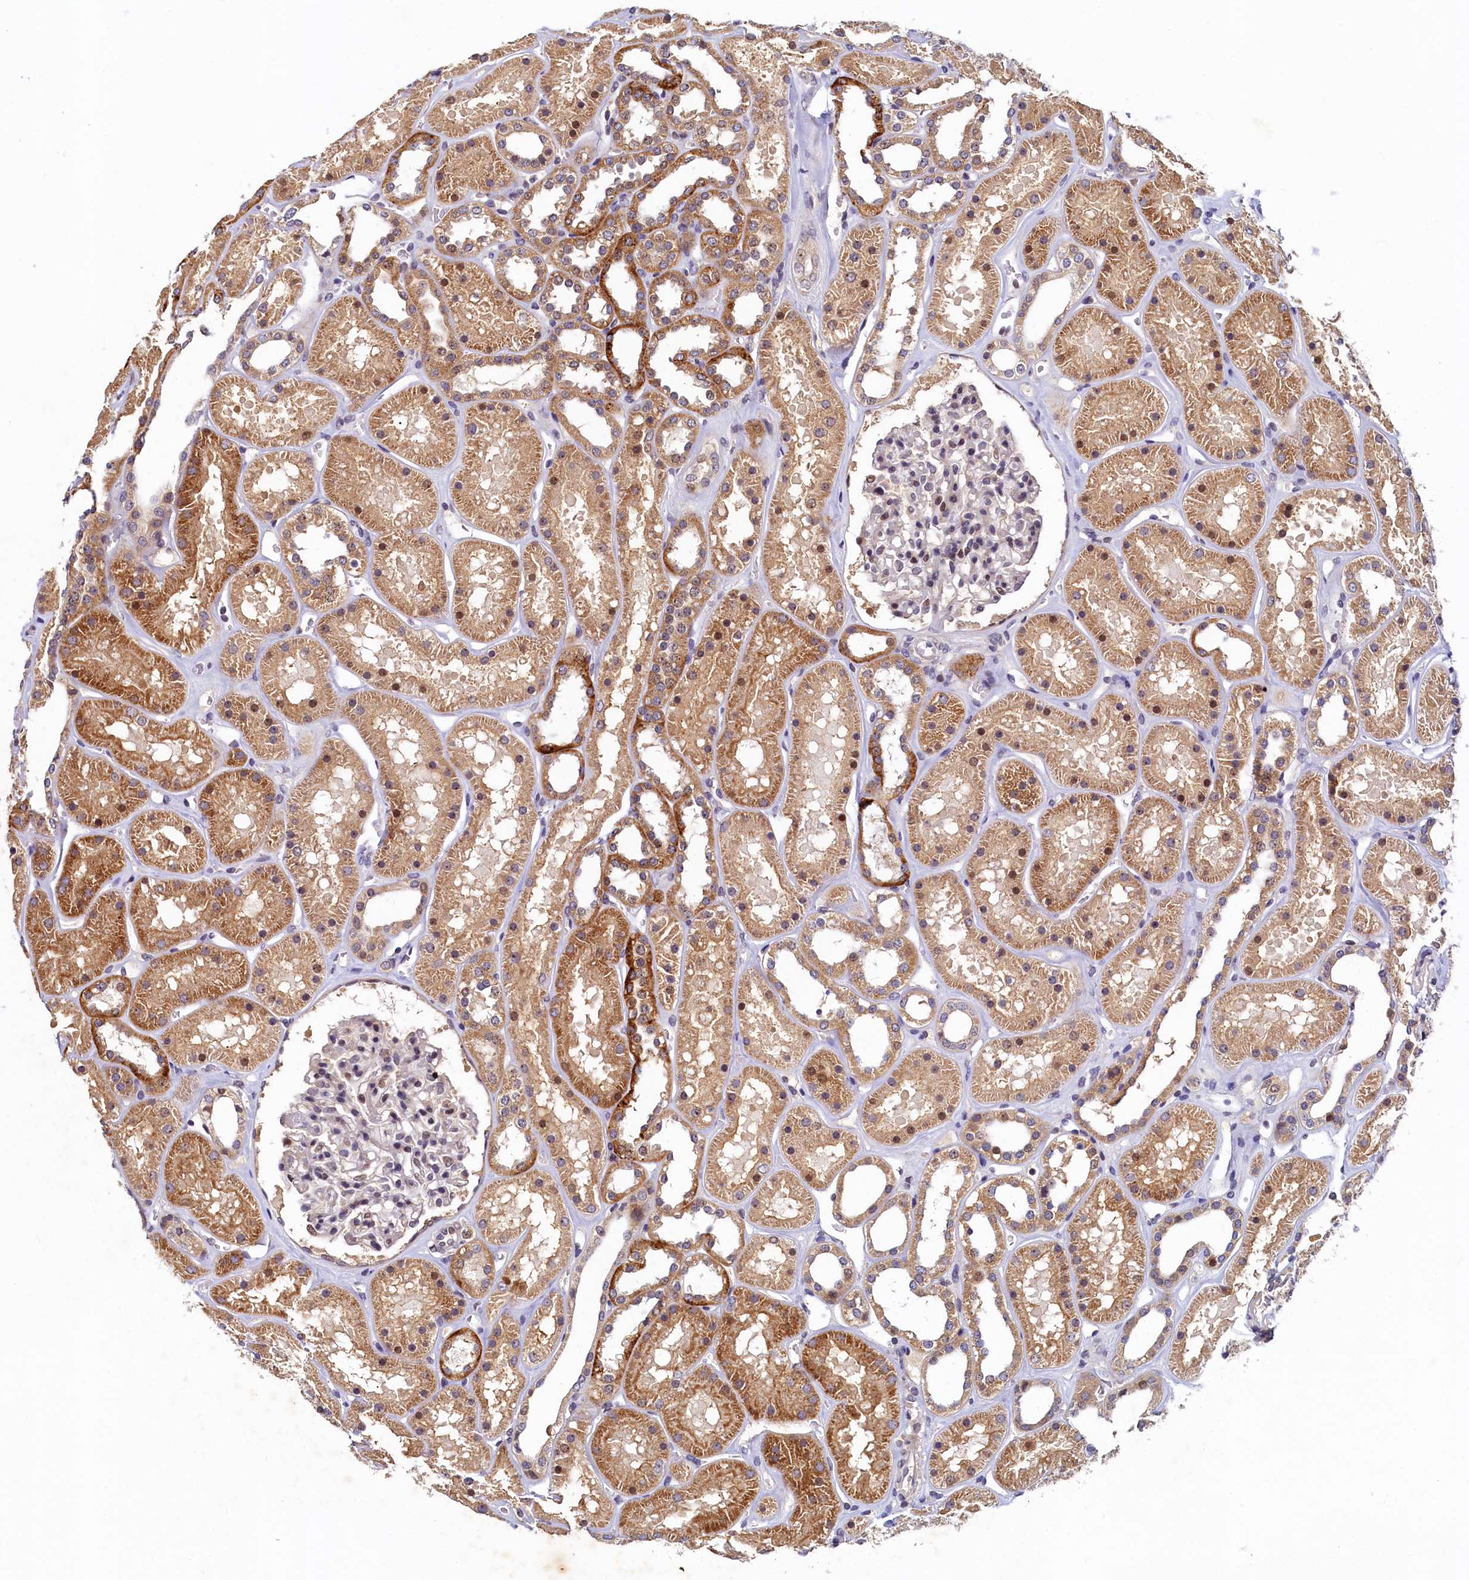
{"staining": {"intensity": "moderate", "quantity": "25%-75%", "location": "nuclear"}, "tissue": "kidney", "cell_type": "Cells in glomeruli", "image_type": "normal", "snomed": [{"axis": "morphology", "description": "Normal tissue, NOS"}, {"axis": "topography", "description": "Kidney"}], "caption": "IHC photomicrograph of normal kidney: human kidney stained using immunohistochemistry shows medium levels of moderate protein expression localized specifically in the nuclear of cells in glomeruli, appearing as a nuclear brown color.", "gene": "LATS2", "patient": {"sex": "female", "age": 41}}